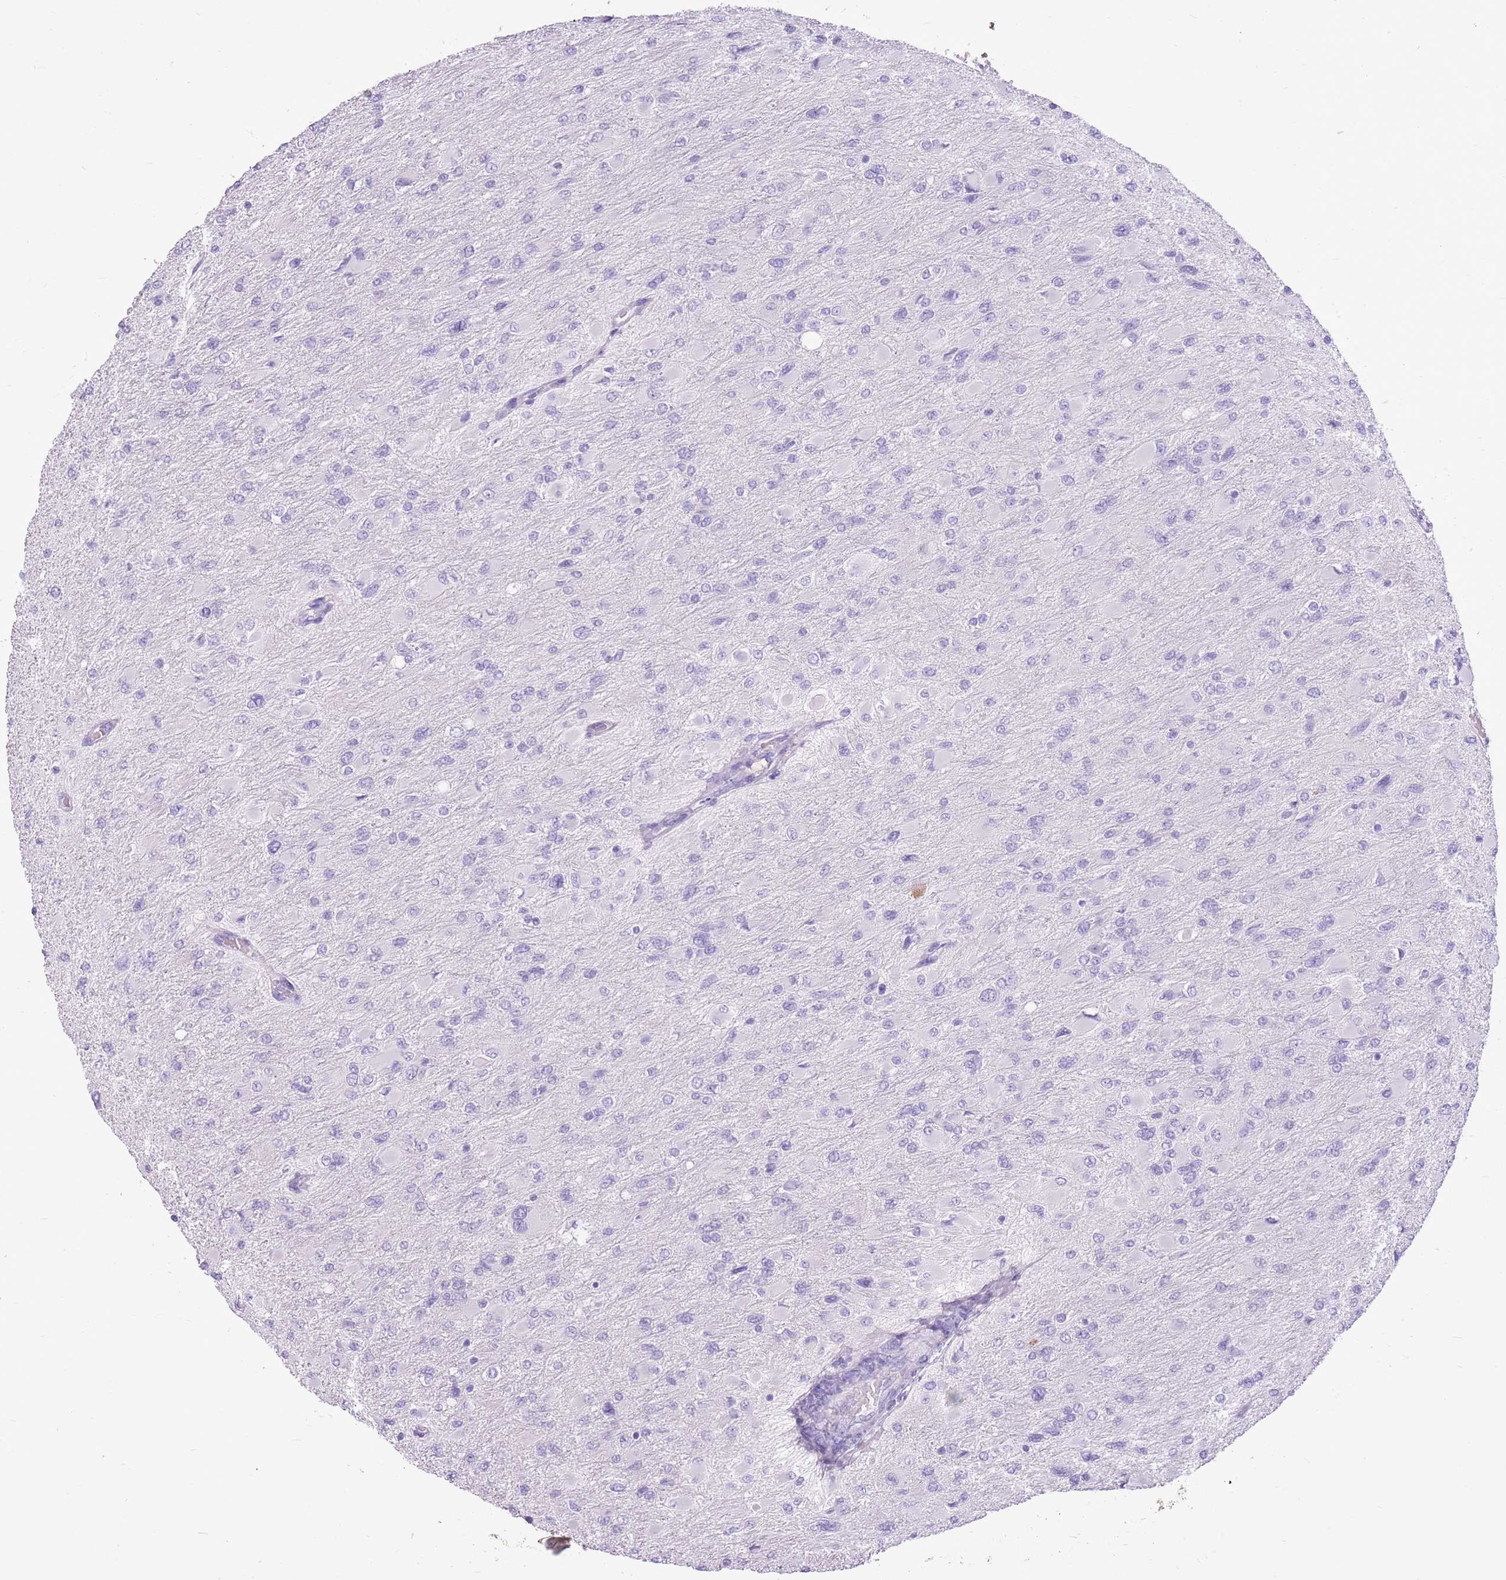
{"staining": {"intensity": "negative", "quantity": "none", "location": "none"}, "tissue": "glioma", "cell_type": "Tumor cells", "image_type": "cancer", "snomed": [{"axis": "morphology", "description": "Glioma, malignant, High grade"}, {"axis": "topography", "description": "Cerebral cortex"}], "caption": "Image shows no protein positivity in tumor cells of glioma tissue.", "gene": "ZNF425", "patient": {"sex": "female", "age": 36}}